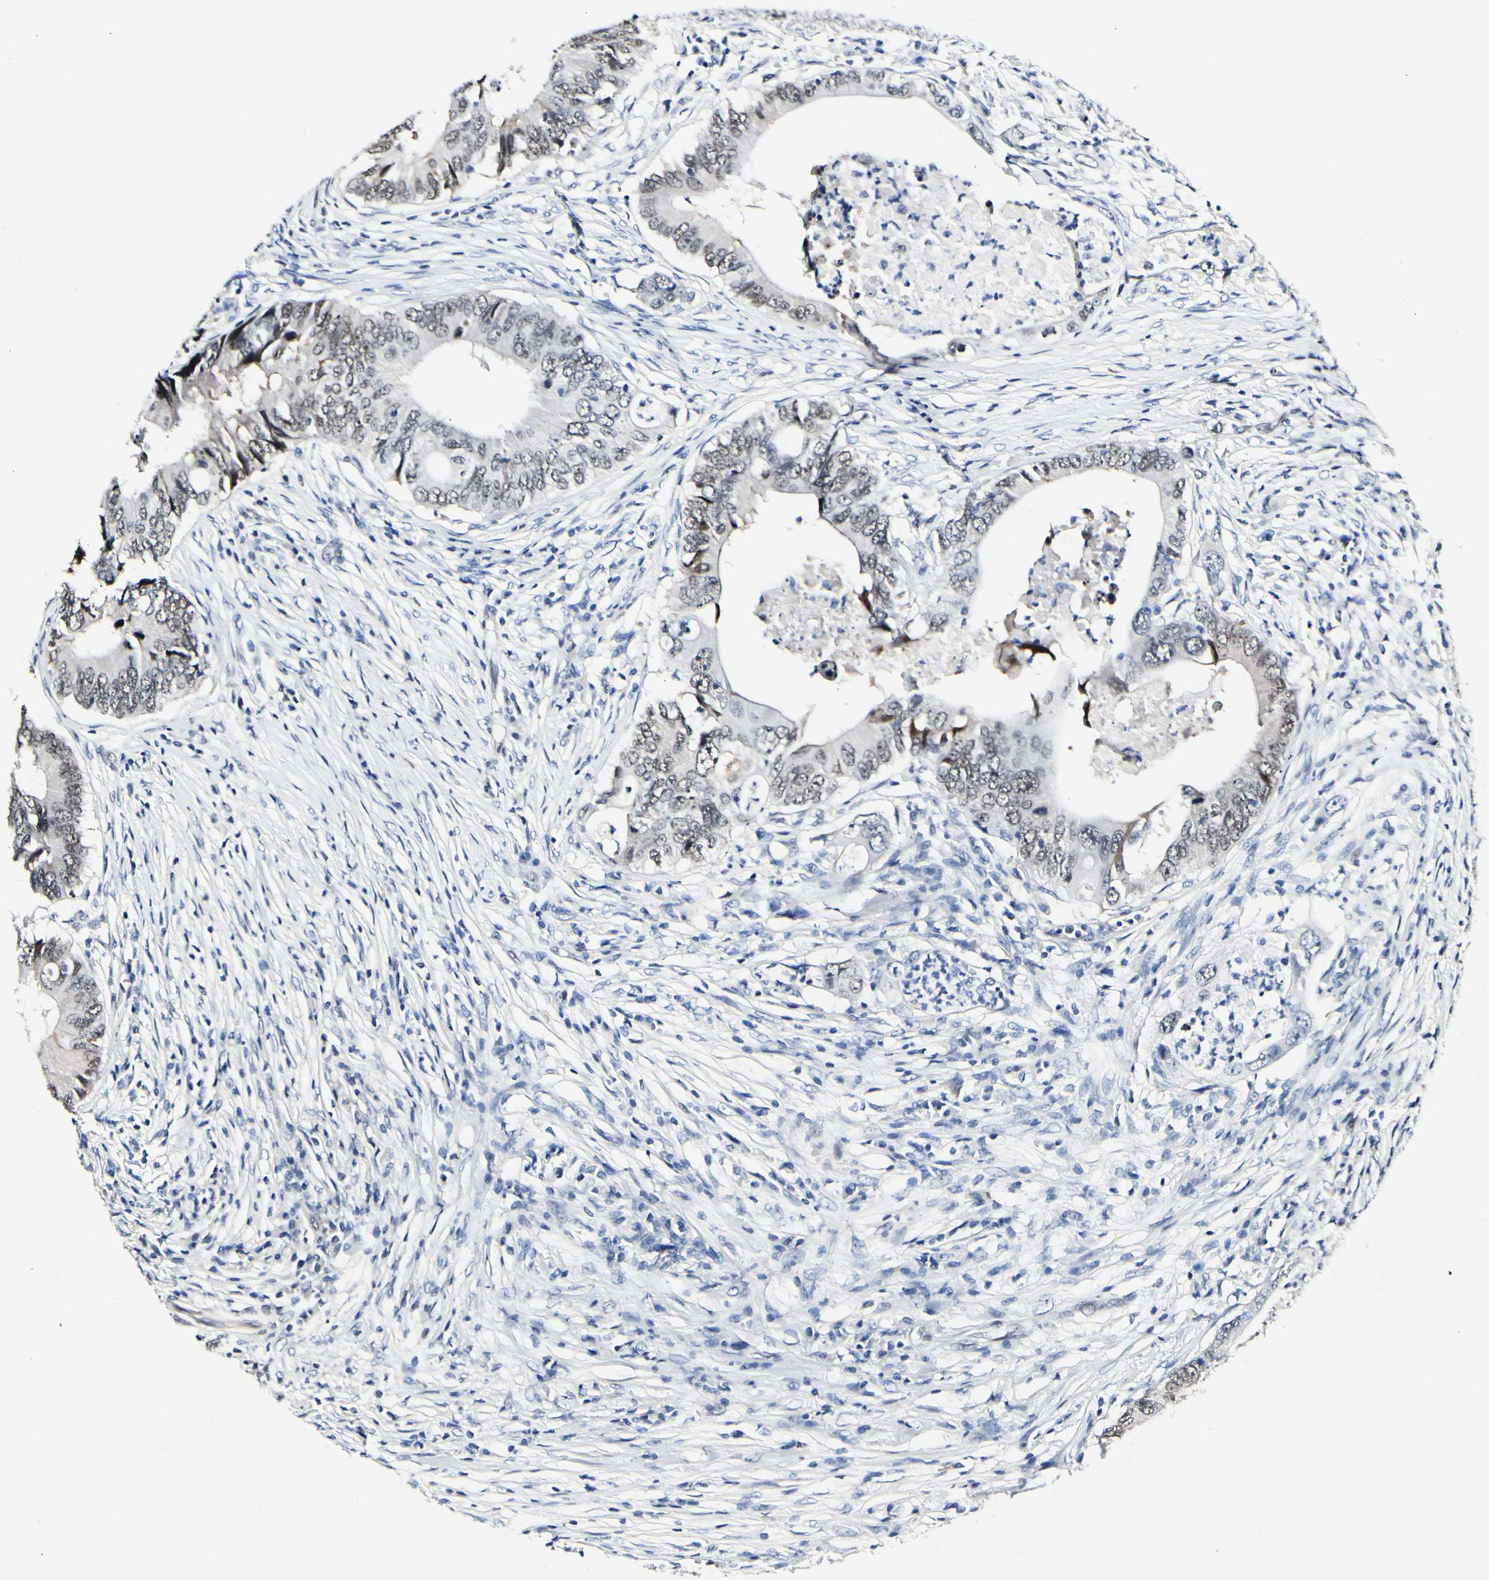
{"staining": {"intensity": "weak", "quantity": ">75%", "location": "nuclear"}, "tissue": "colorectal cancer", "cell_type": "Tumor cells", "image_type": "cancer", "snomed": [{"axis": "morphology", "description": "Adenocarcinoma, NOS"}, {"axis": "topography", "description": "Colon"}], "caption": "Colorectal cancer stained with a brown dye reveals weak nuclear positive expression in about >75% of tumor cells.", "gene": "NFIA", "patient": {"sex": "male", "age": 71}}